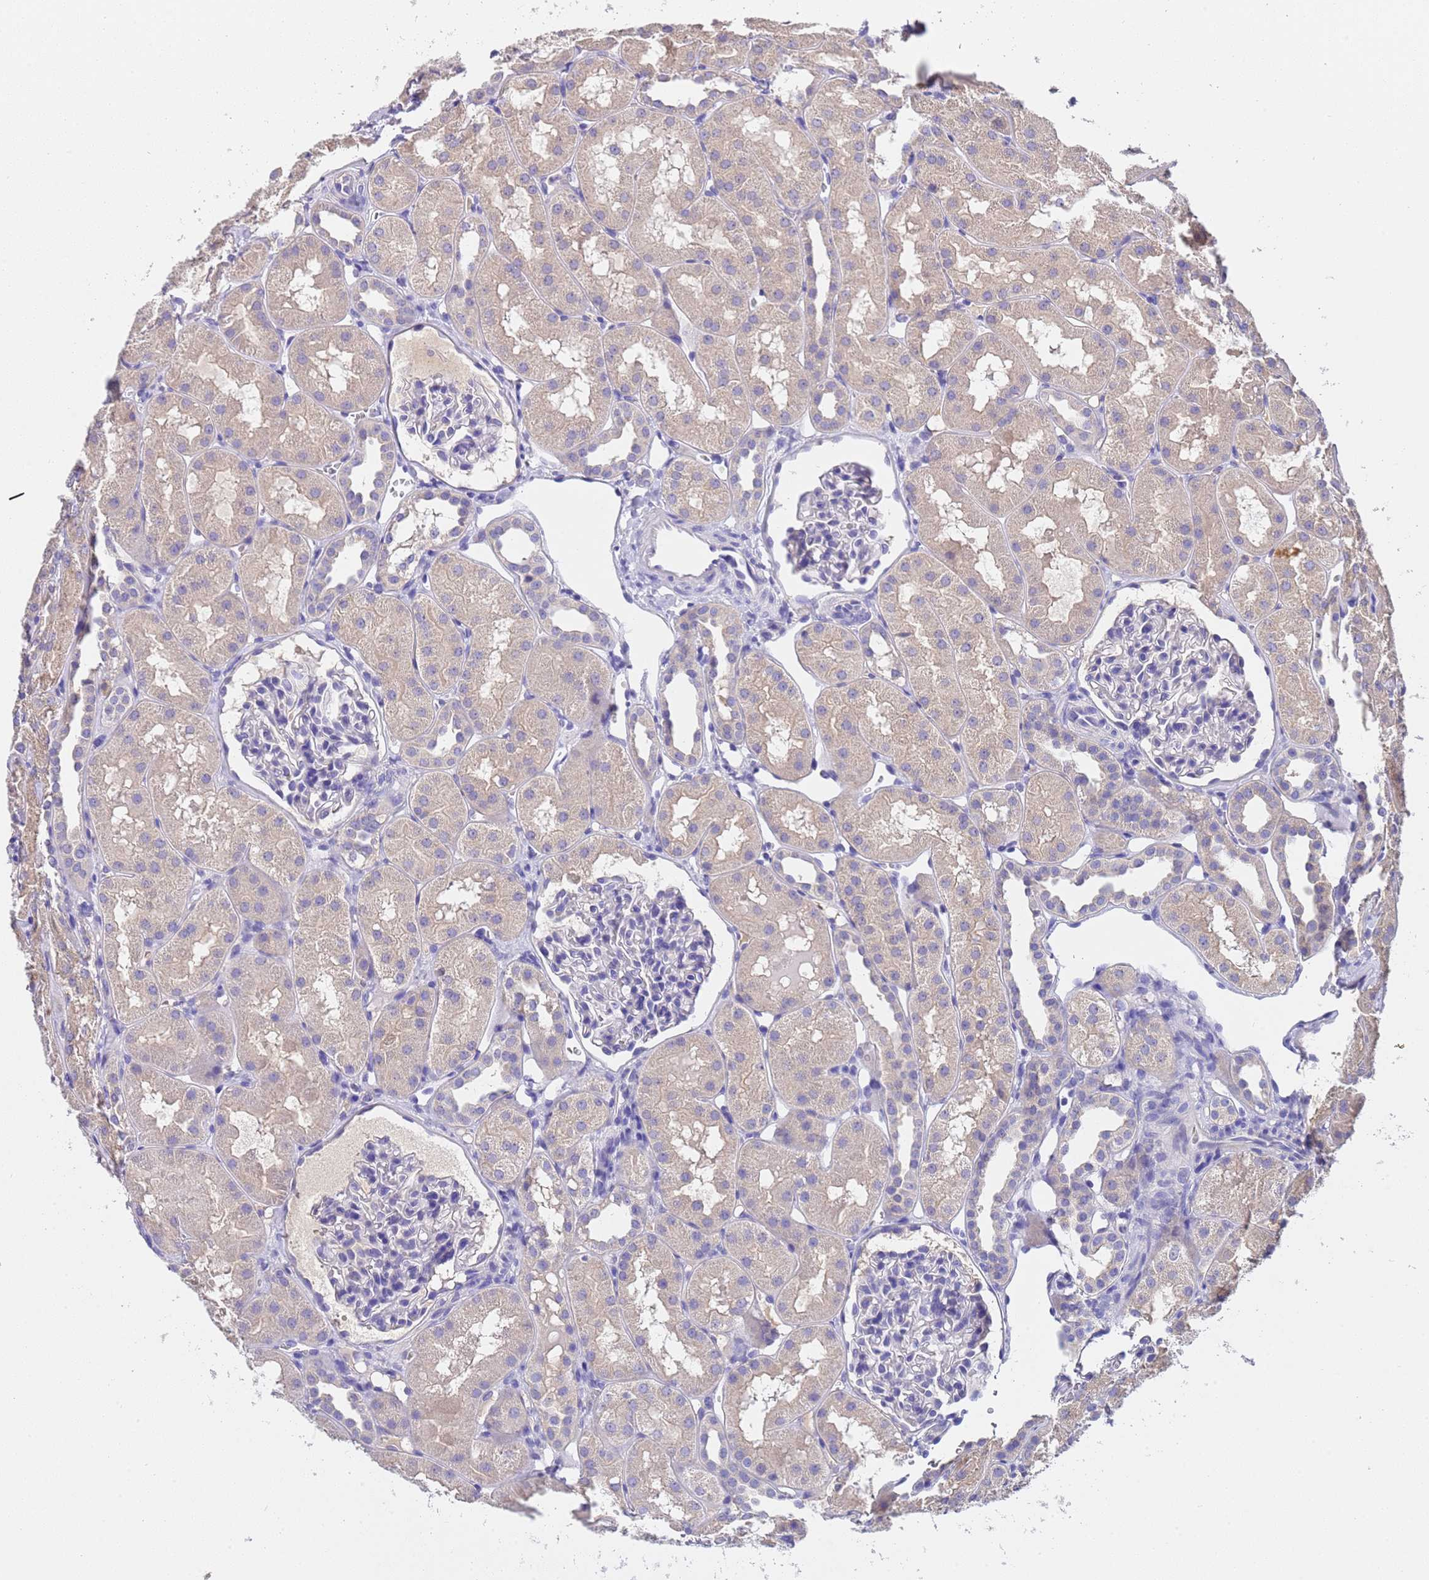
{"staining": {"intensity": "negative", "quantity": "none", "location": "none"}, "tissue": "kidney", "cell_type": "Cells in glomeruli", "image_type": "normal", "snomed": [{"axis": "morphology", "description": "Normal tissue, NOS"}, {"axis": "topography", "description": "Kidney"}, {"axis": "topography", "description": "Urinary bladder"}], "caption": "DAB (3,3'-diaminobenzidine) immunohistochemical staining of unremarkable kidney shows no significant staining in cells in glomeruli. Brightfield microscopy of IHC stained with DAB (brown) and hematoxylin (blue), captured at high magnification.", "gene": "SLC24A3", "patient": {"sex": "male", "age": 16}}